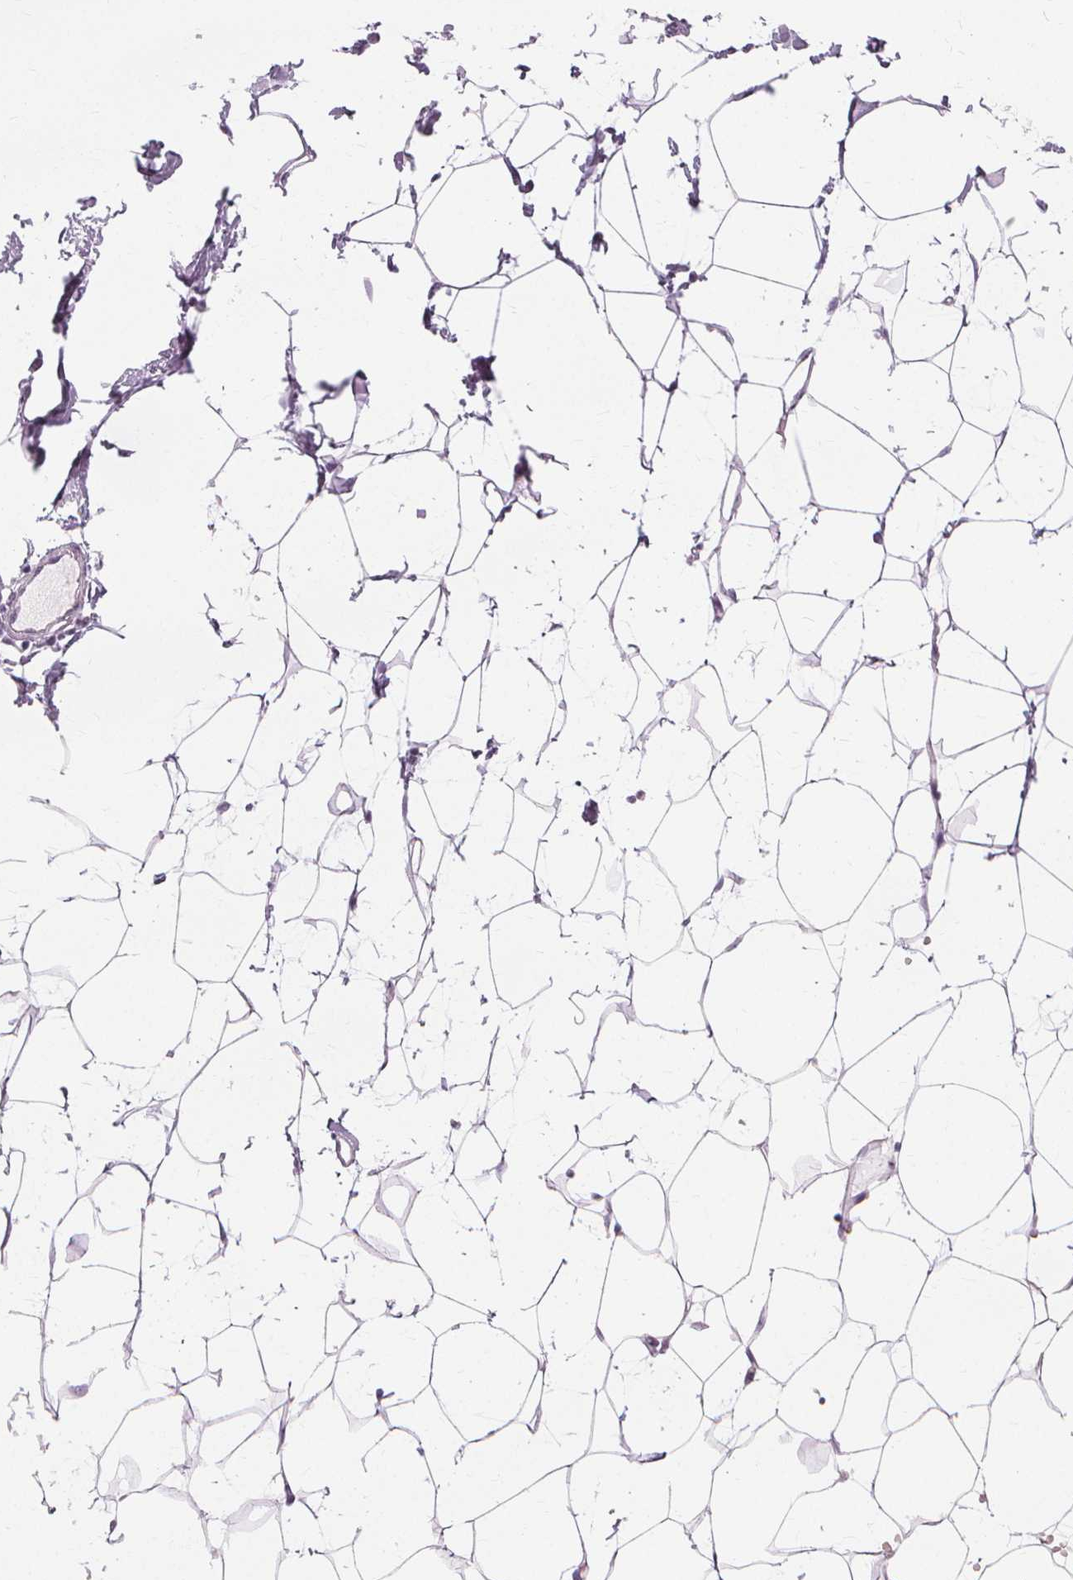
{"staining": {"intensity": "negative", "quantity": "none", "location": "none"}, "tissue": "breast", "cell_type": "Adipocytes", "image_type": "normal", "snomed": [{"axis": "morphology", "description": "Normal tissue, NOS"}, {"axis": "topography", "description": "Breast"}], "caption": "This is an immunohistochemistry (IHC) micrograph of unremarkable human breast. There is no positivity in adipocytes.", "gene": "MUC12", "patient": {"sex": "female", "age": 27}}